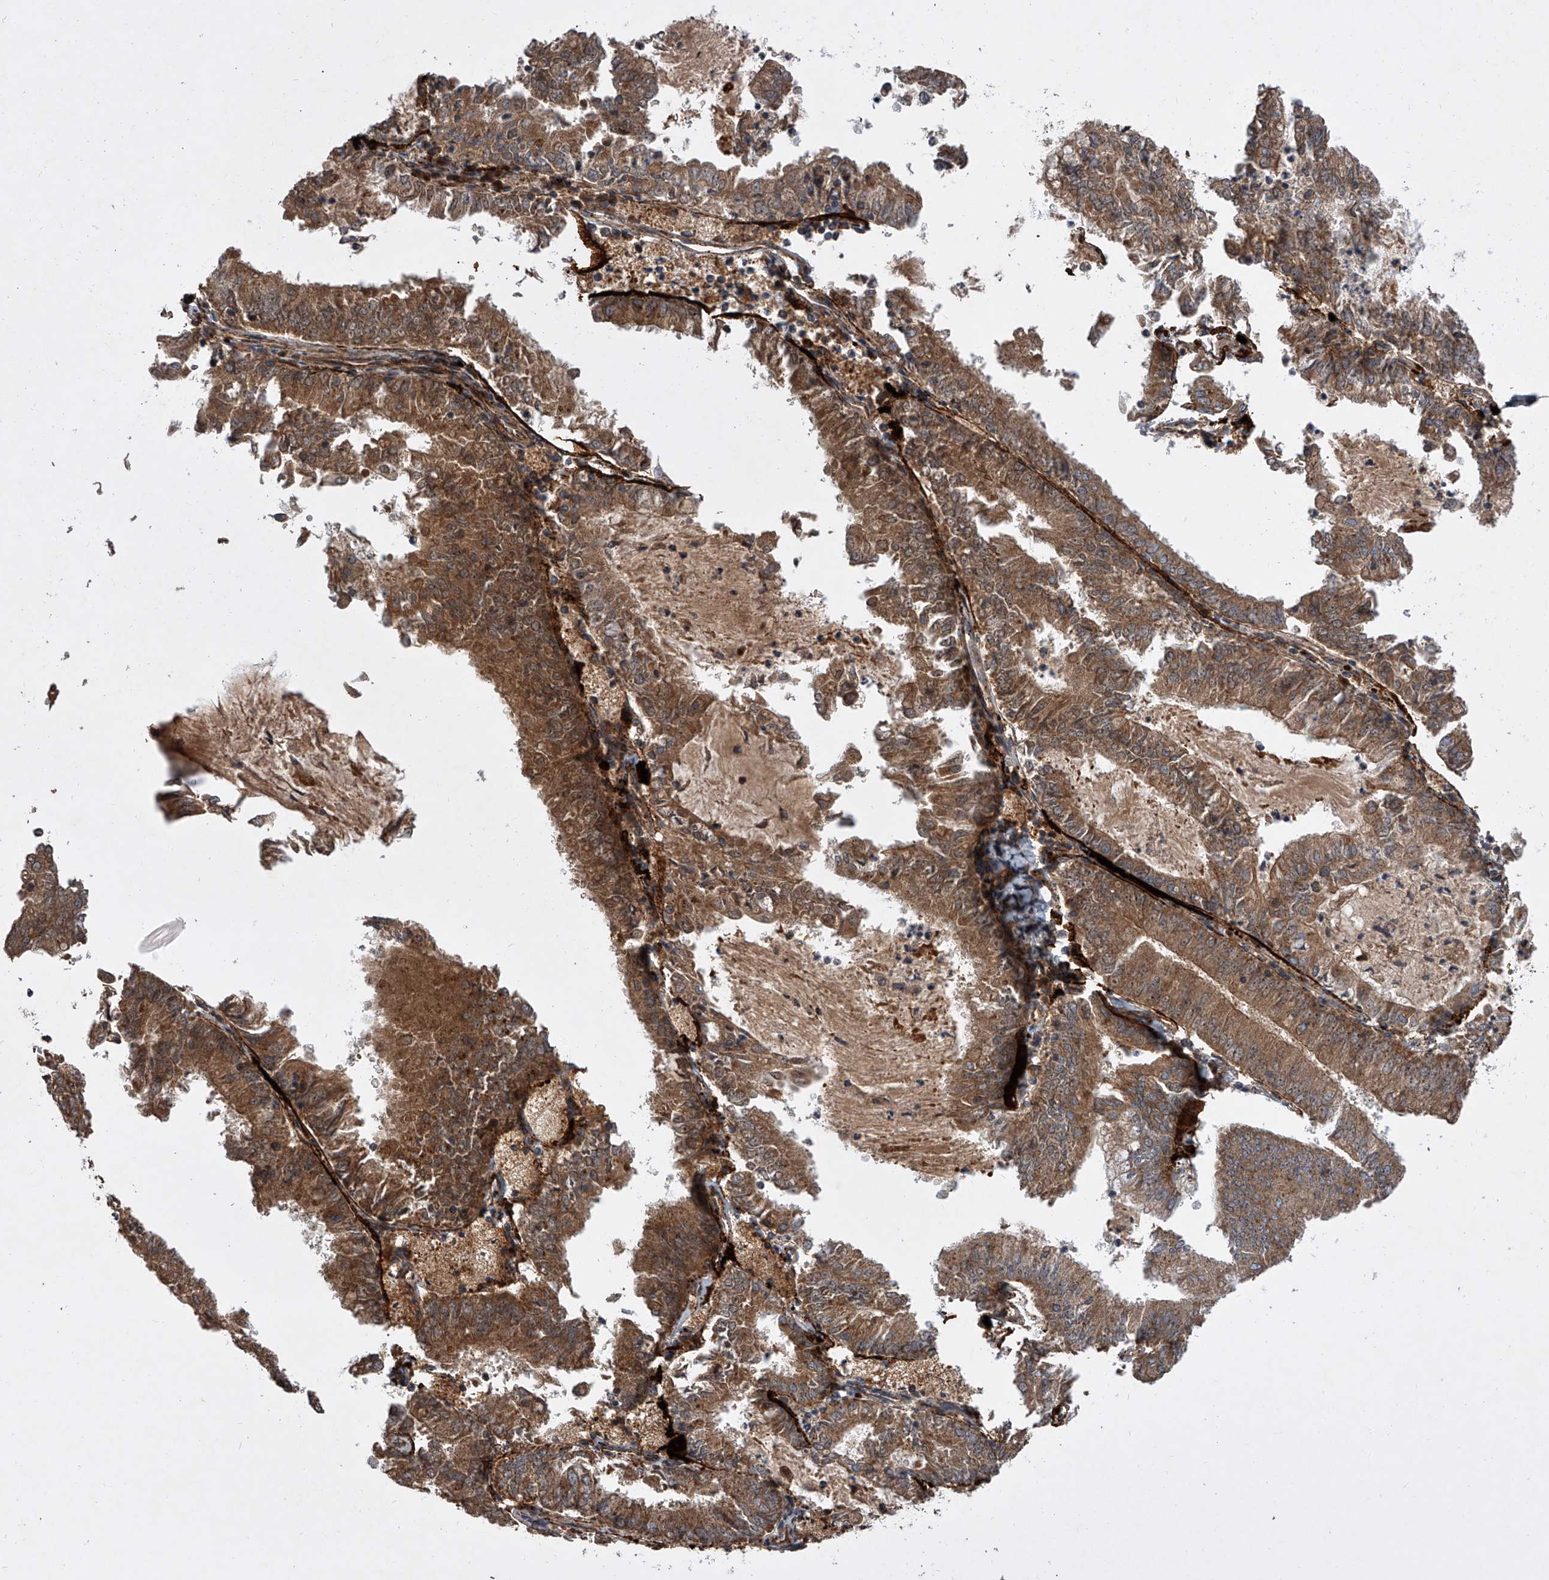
{"staining": {"intensity": "moderate", "quantity": ">75%", "location": "cytoplasmic/membranous"}, "tissue": "endometrial cancer", "cell_type": "Tumor cells", "image_type": "cancer", "snomed": [{"axis": "morphology", "description": "Adenocarcinoma, NOS"}, {"axis": "topography", "description": "Endometrium"}], "caption": "Moderate cytoplasmic/membranous positivity is present in approximately >75% of tumor cells in adenocarcinoma (endometrial). (Brightfield microscopy of DAB IHC at high magnification).", "gene": "USP47", "patient": {"sex": "female", "age": 57}}